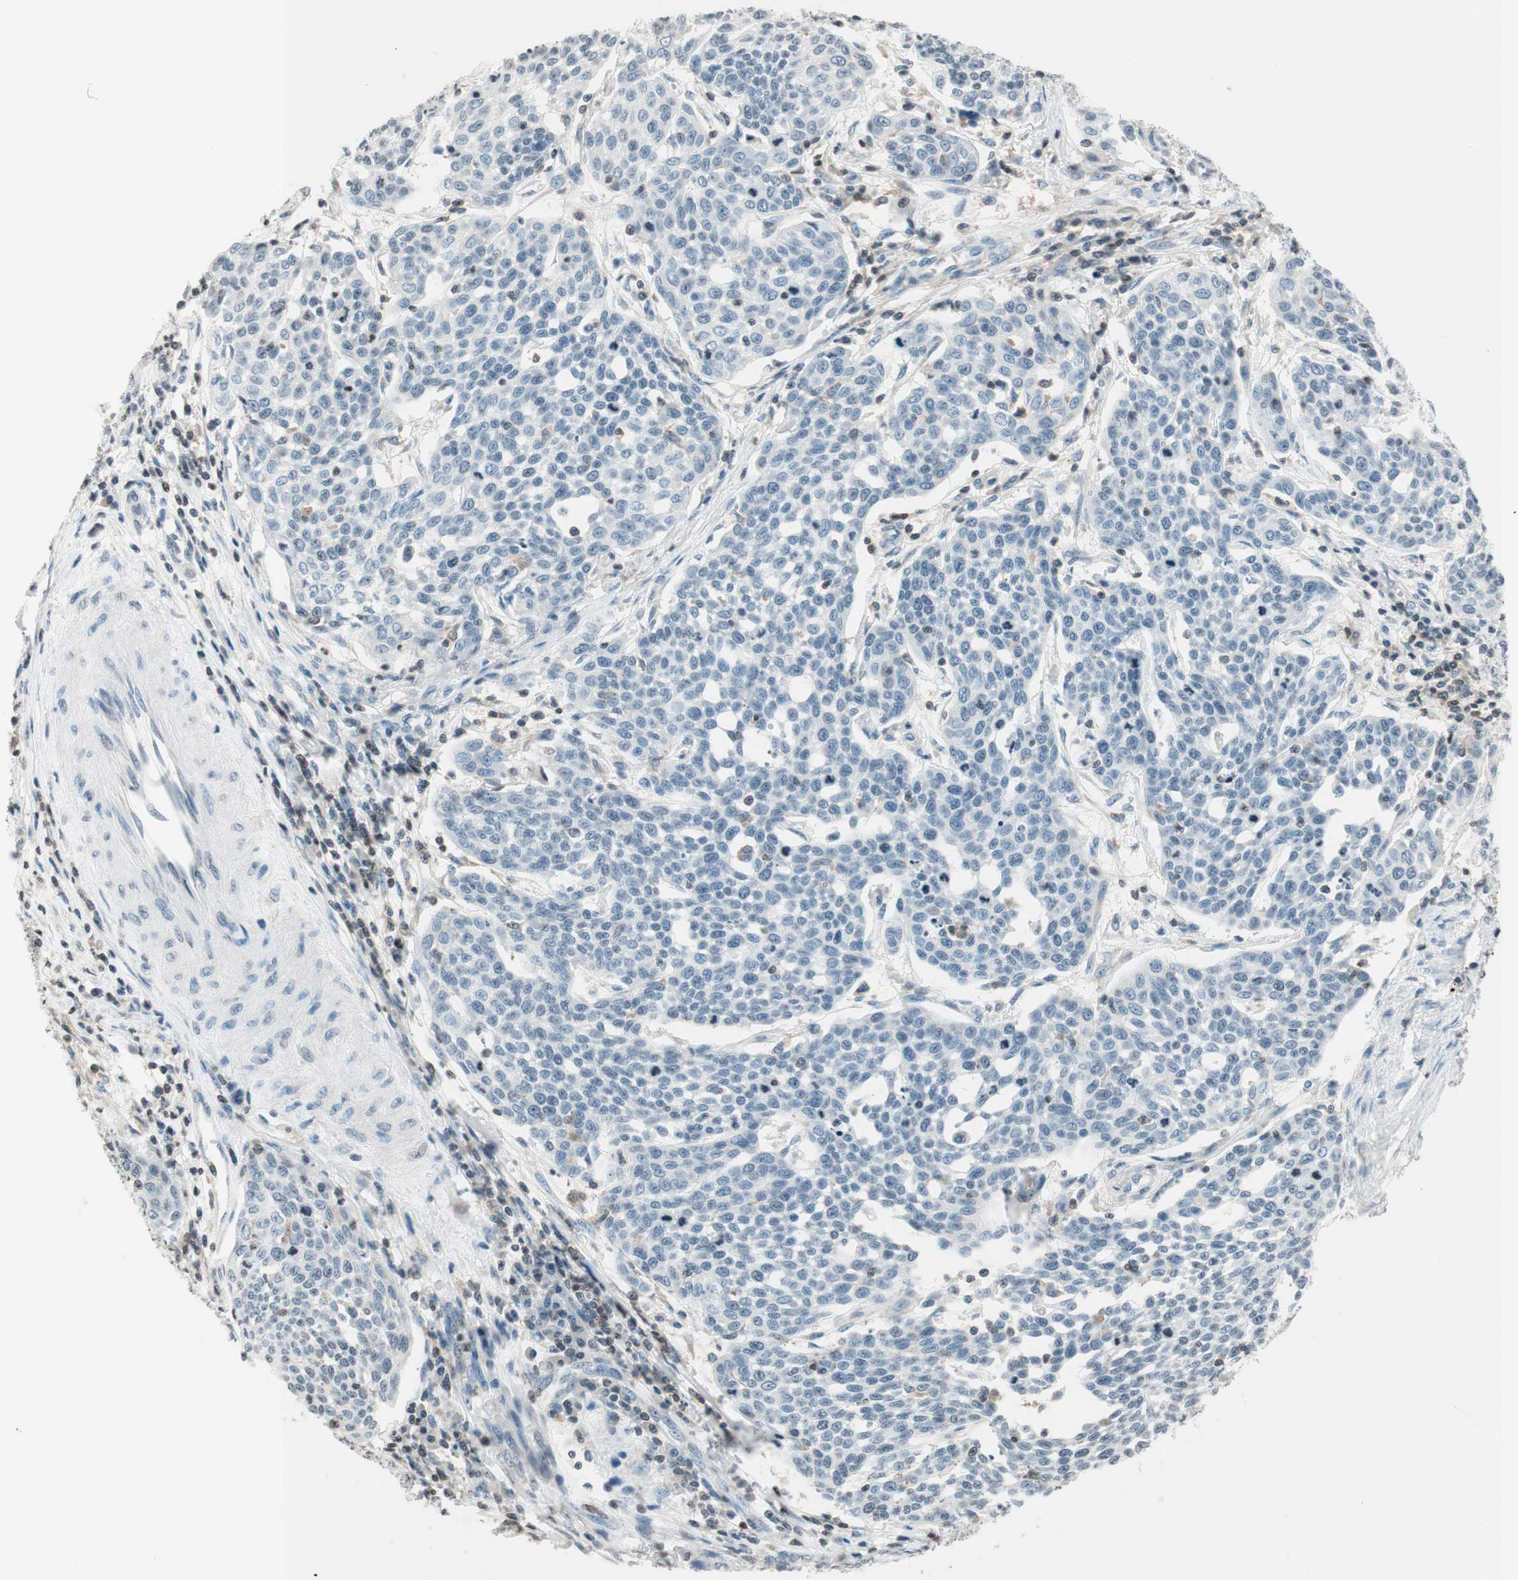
{"staining": {"intensity": "negative", "quantity": "none", "location": "none"}, "tissue": "cervical cancer", "cell_type": "Tumor cells", "image_type": "cancer", "snomed": [{"axis": "morphology", "description": "Squamous cell carcinoma, NOS"}, {"axis": "topography", "description": "Cervix"}], "caption": "Tumor cells are negative for protein expression in human cervical cancer (squamous cell carcinoma). (DAB (3,3'-diaminobenzidine) IHC, high magnification).", "gene": "WIPF1", "patient": {"sex": "female", "age": 34}}